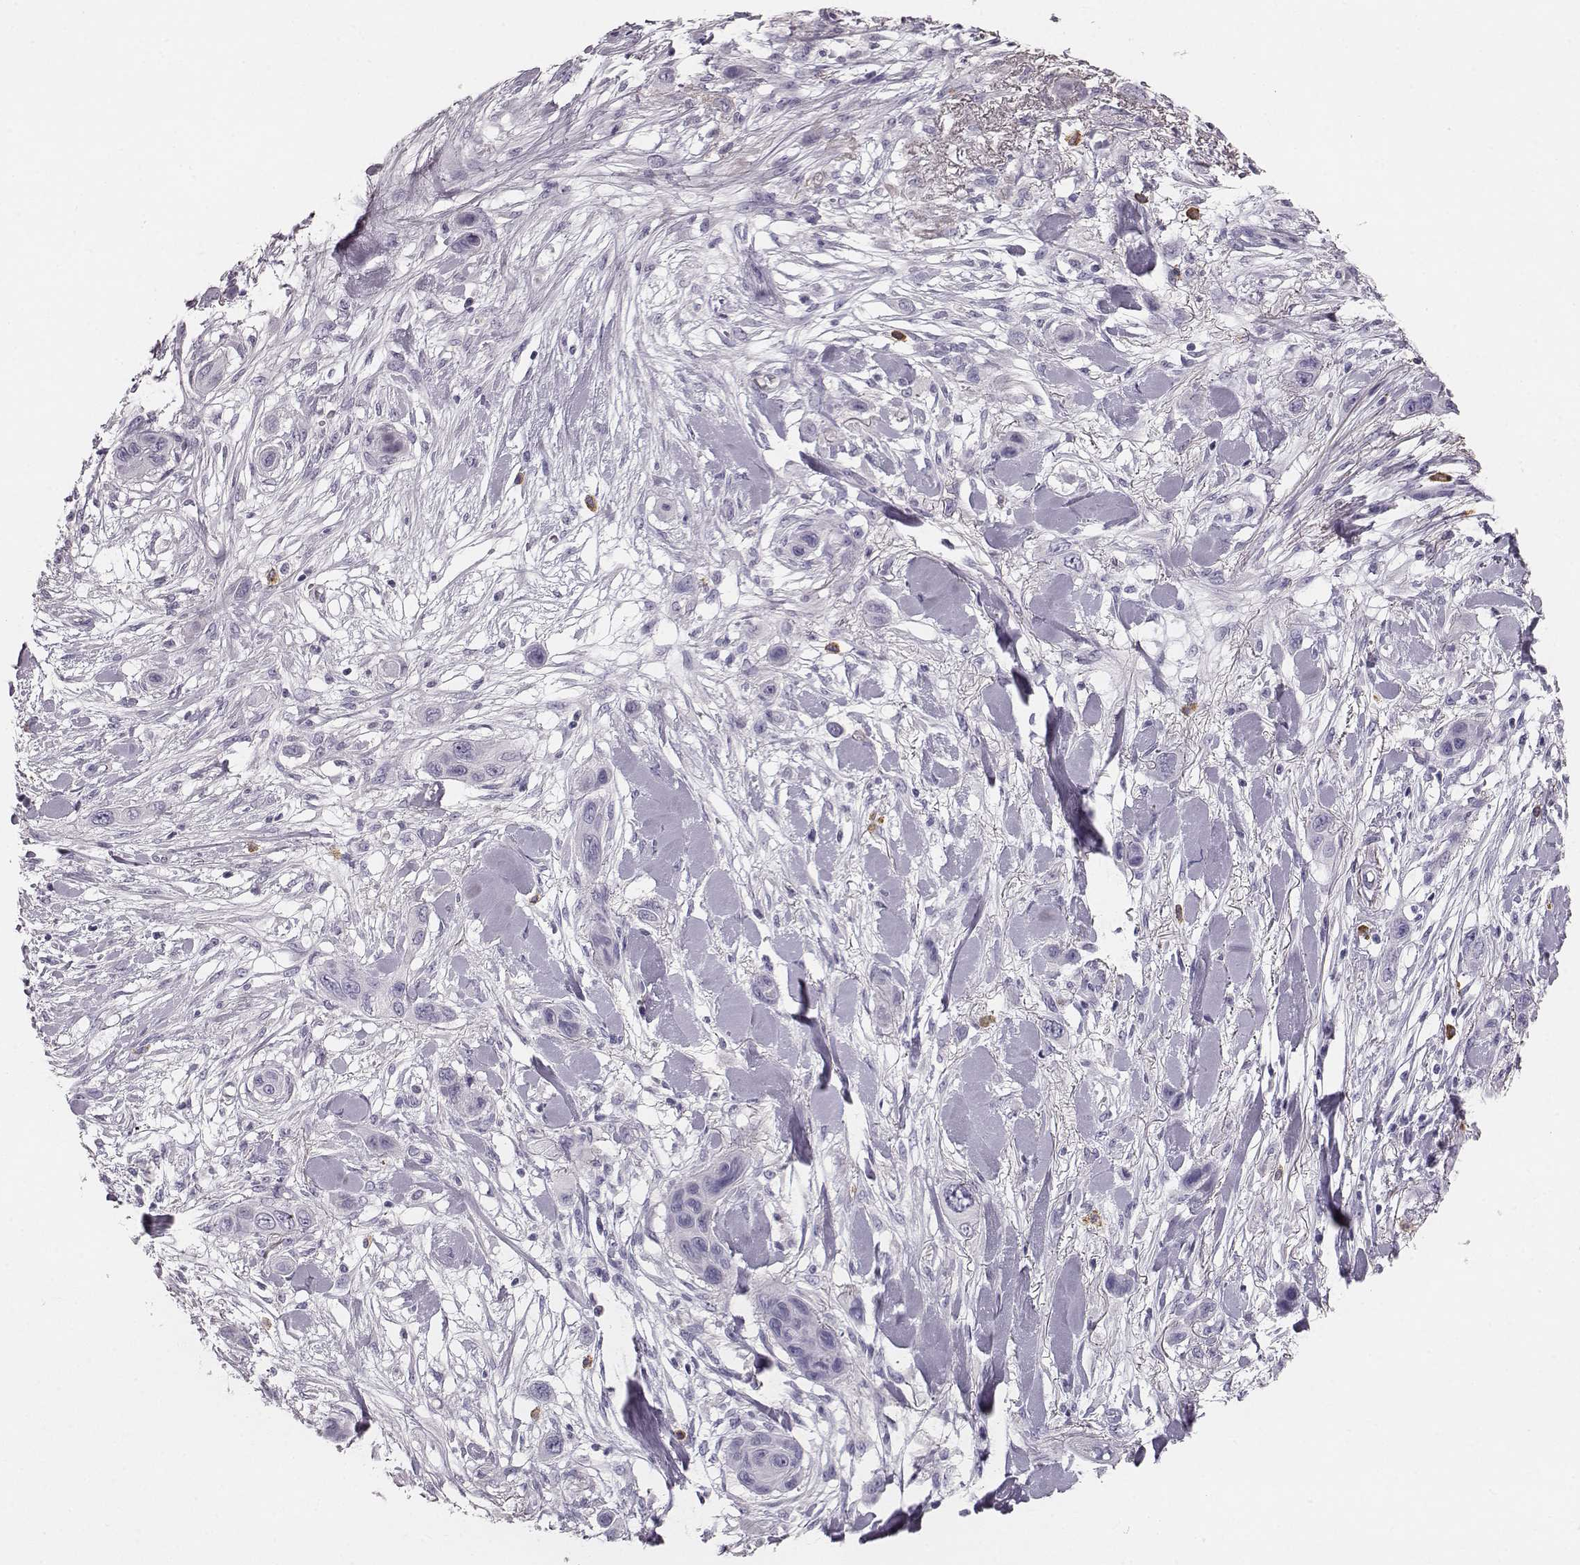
{"staining": {"intensity": "negative", "quantity": "none", "location": "none"}, "tissue": "skin cancer", "cell_type": "Tumor cells", "image_type": "cancer", "snomed": [{"axis": "morphology", "description": "Squamous cell carcinoma, NOS"}, {"axis": "topography", "description": "Skin"}], "caption": "Squamous cell carcinoma (skin) was stained to show a protein in brown. There is no significant expression in tumor cells. (DAB immunohistochemistry, high magnification).", "gene": "NPTXR", "patient": {"sex": "male", "age": 79}}